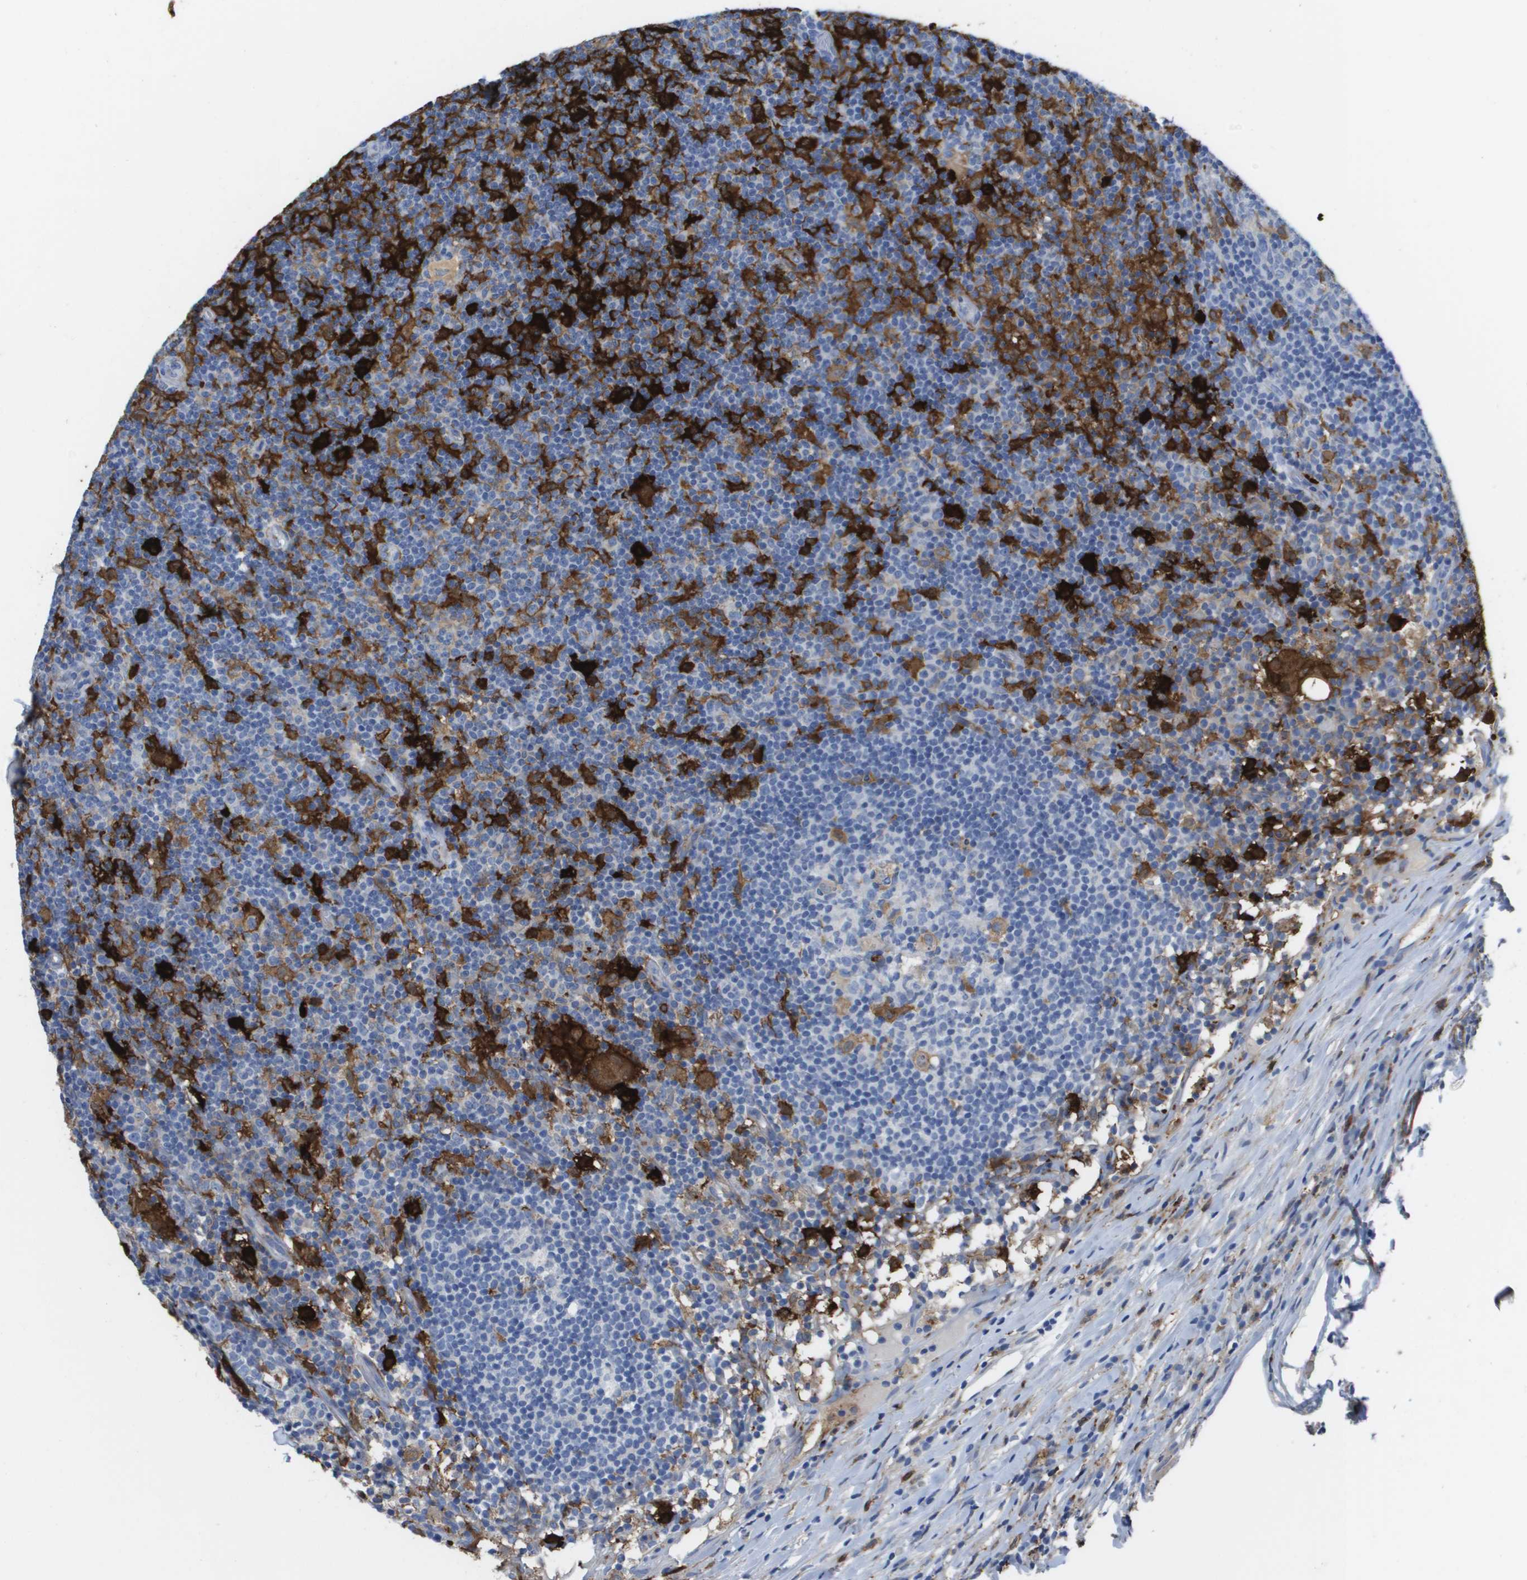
{"staining": {"intensity": "strong", "quantity": "<25%", "location": "cytoplasmic/membranous"}, "tissue": "lymph node", "cell_type": "Germinal center cells", "image_type": "normal", "snomed": [{"axis": "morphology", "description": "Normal tissue, NOS"}, {"axis": "morphology", "description": "Inflammation, NOS"}, {"axis": "topography", "description": "Lymph node"}], "caption": "Strong cytoplasmic/membranous protein positivity is identified in about <25% of germinal center cells in lymph node. Immunohistochemistry stains the protein of interest in brown and the nuclei are stained blue.", "gene": "SLC37A2", "patient": {"sex": "male", "age": 55}}